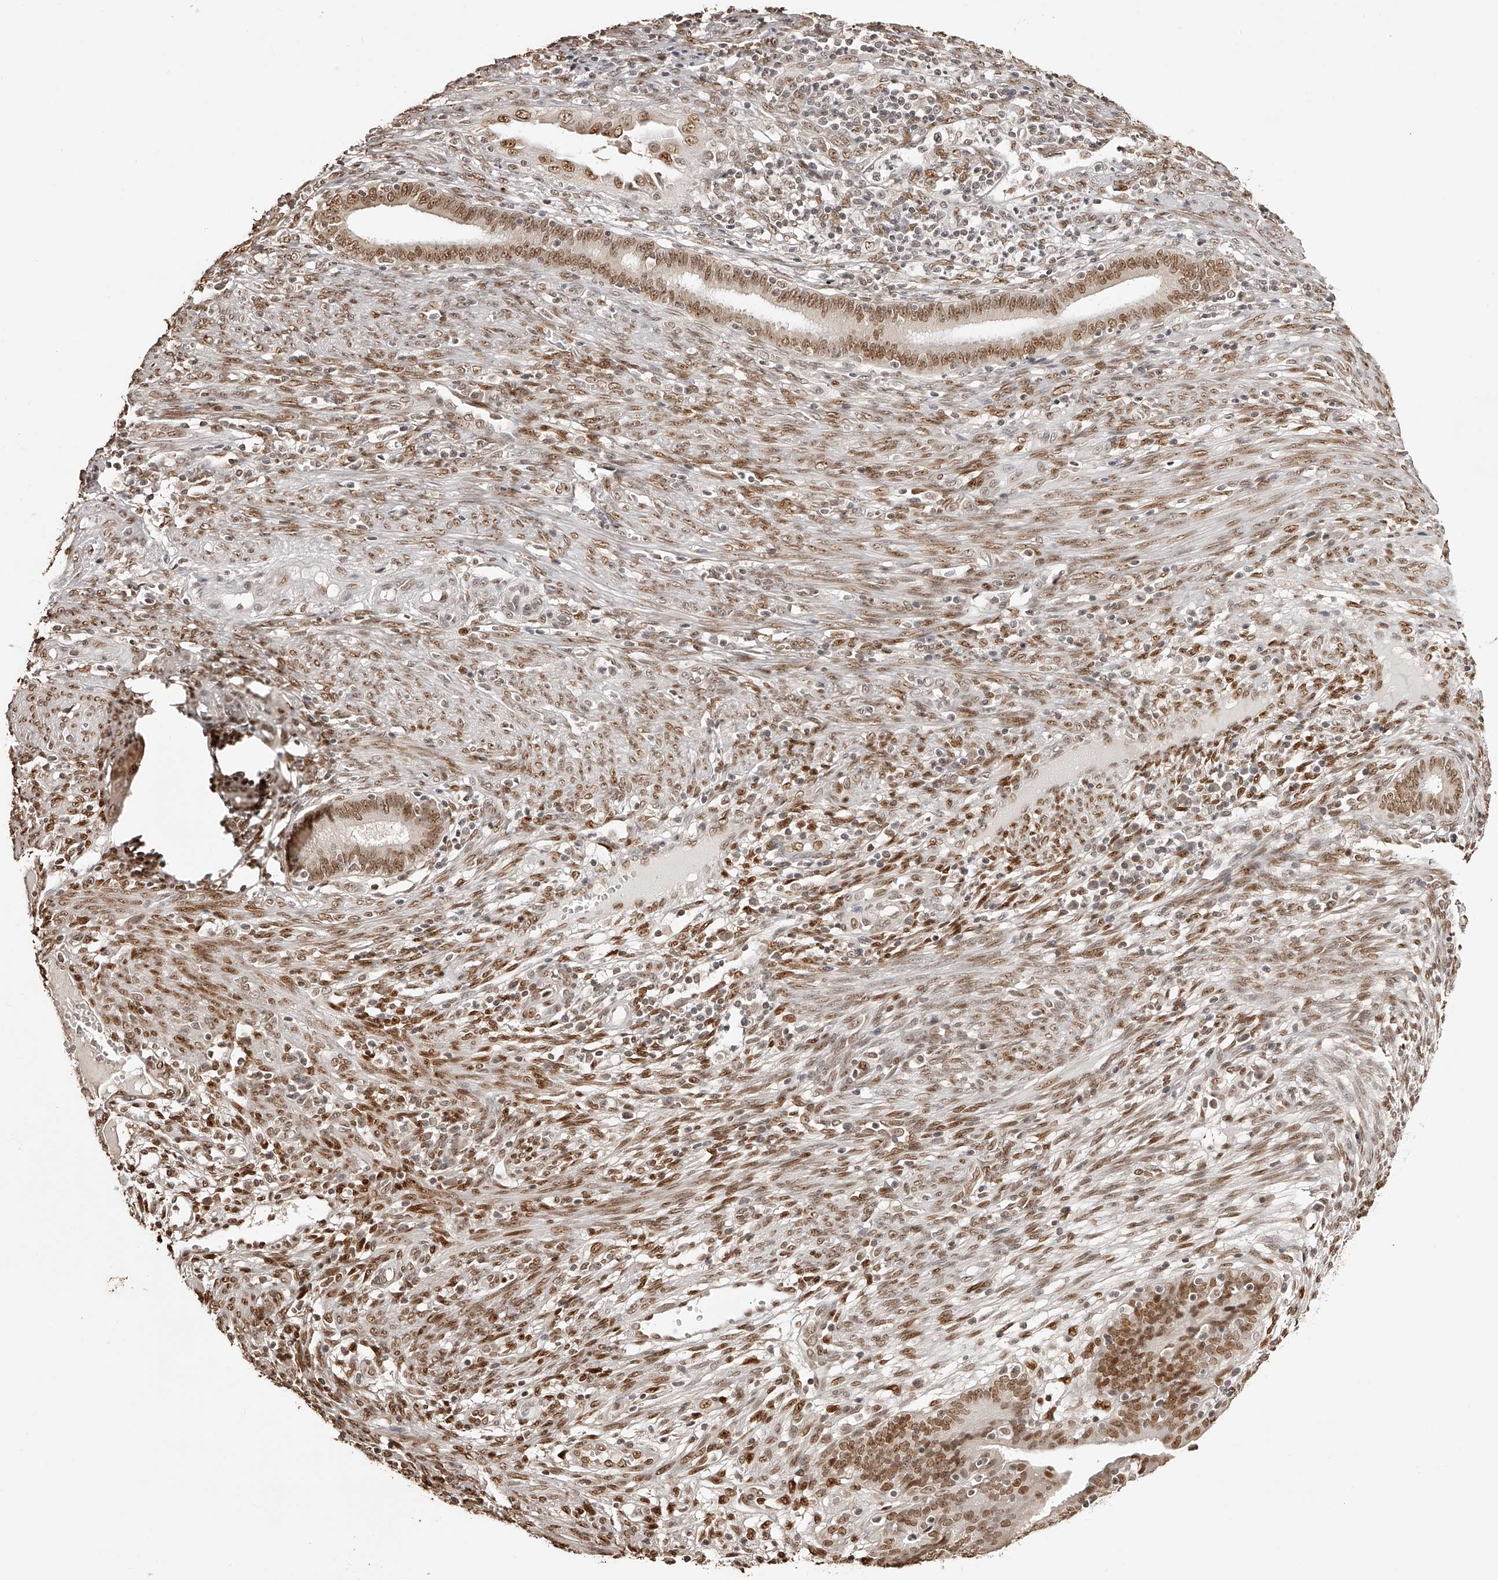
{"staining": {"intensity": "moderate", "quantity": ">75%", "location": "nuclear"}, "tissue": "endometrial cancer", "cell_type": "Tumor cells", "image_type": "cancer", "snomed": [{"axis": "morphology", "description": "Adenocarcinoma, NOS"}, {"axis": "topography", "description": "Endometrium"}], "caption": "Protein analysis of endometrial cancer (adenocarcinoma) tissue displays moderate nuclear expression in about >75% of tumor cells.", "gene": "ZNF503", "patient": {"sex": "female", "age": 51}}